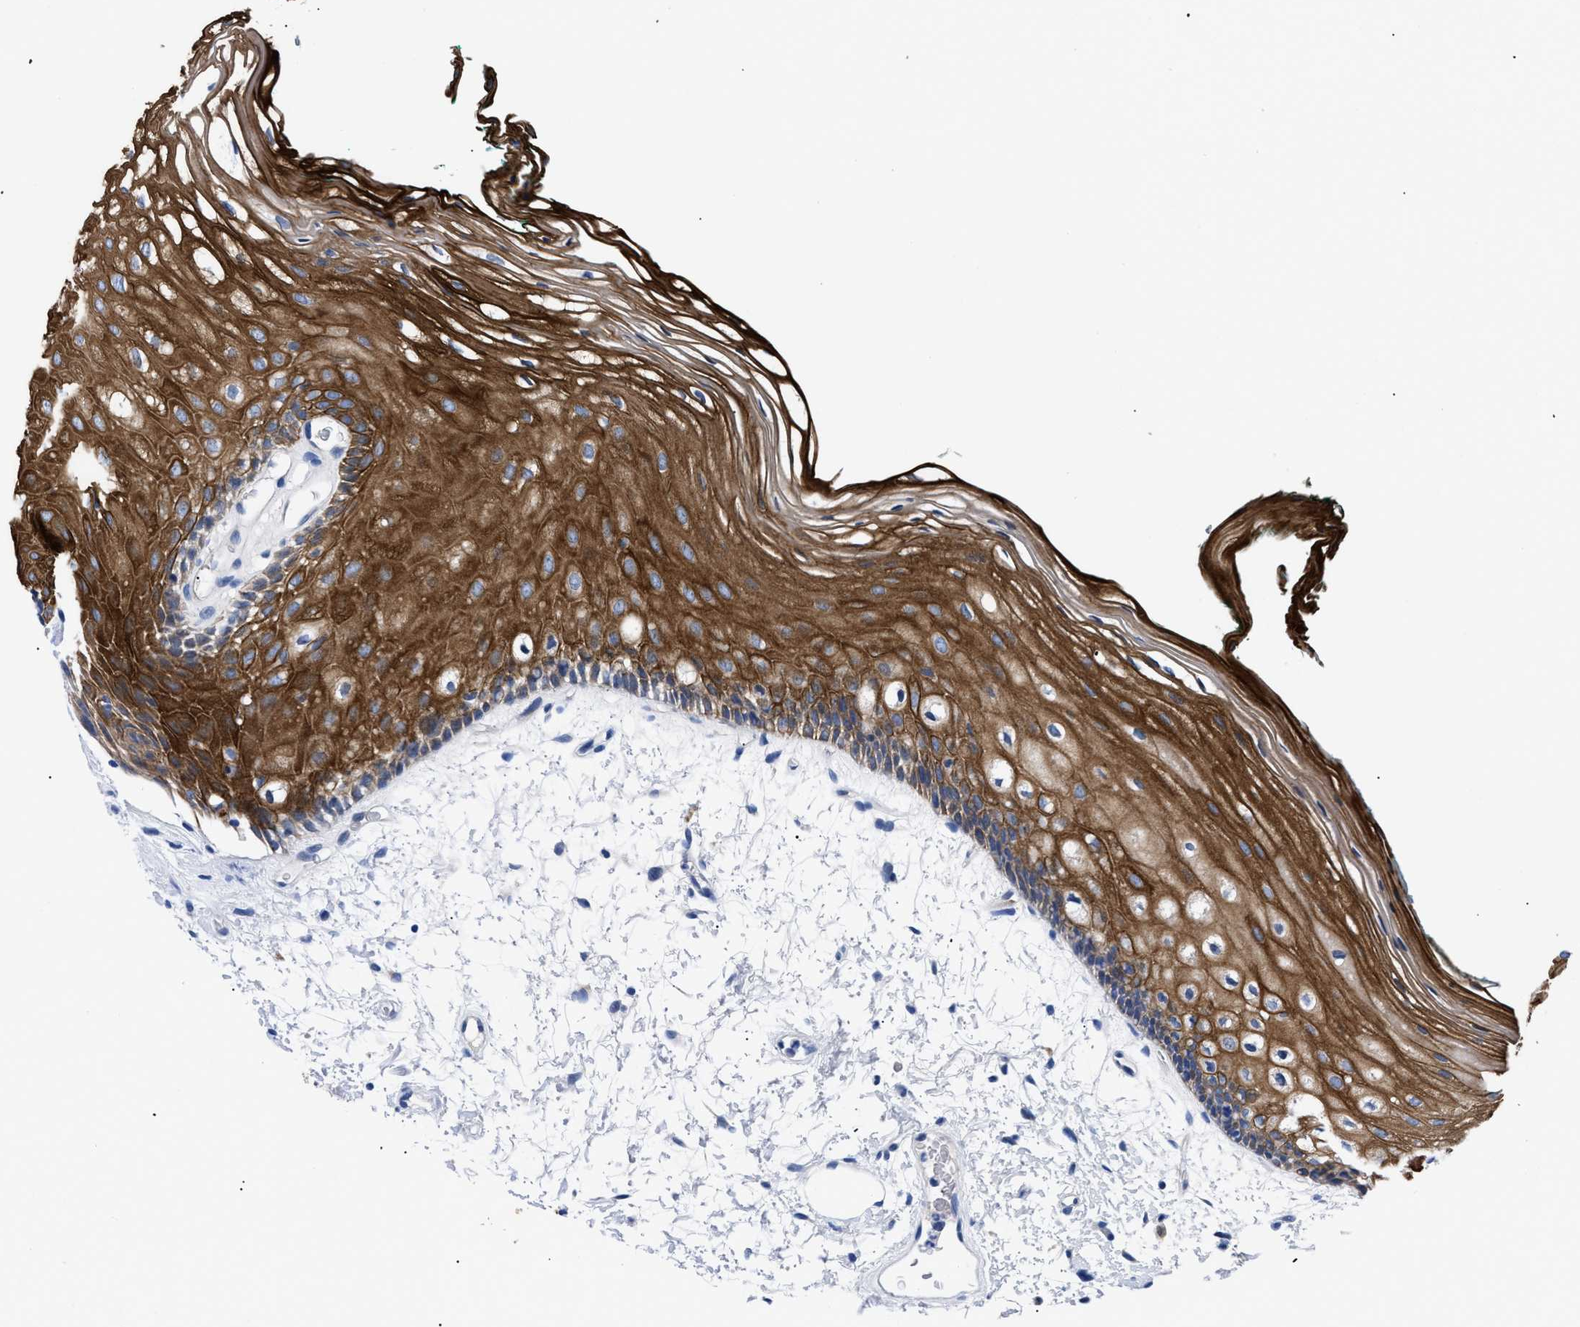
{"staining": {"intensity": "strong", "quantity": ">75%", "location": "cytoplasmic/membranous"}, "tissue": "oral mucosa", "cell_type": "Squamous epithelial cells", "image_type": "normal", "snomed": [{"axis": "morphology", "description": "Normal tissue, NOS"}, {"axis": "topography", "description": "Skeletal muscle"}, {"axis": "topography", "description": "Oral tissue"}, {"axis": "topography", "description": "Peripheral nerve tissue"}], "caption": "Protein expression by immunohistochemistry (IHC) reveals strong cytoplasmic/membranous expression in about >75% of squamous epithelial cells in unremarkable oral mucosa. The protein is shown in brown color, while the nuclei are stained blue.", "gene": "TMEM68", "patient": {"sex": "female", "age": 84}}